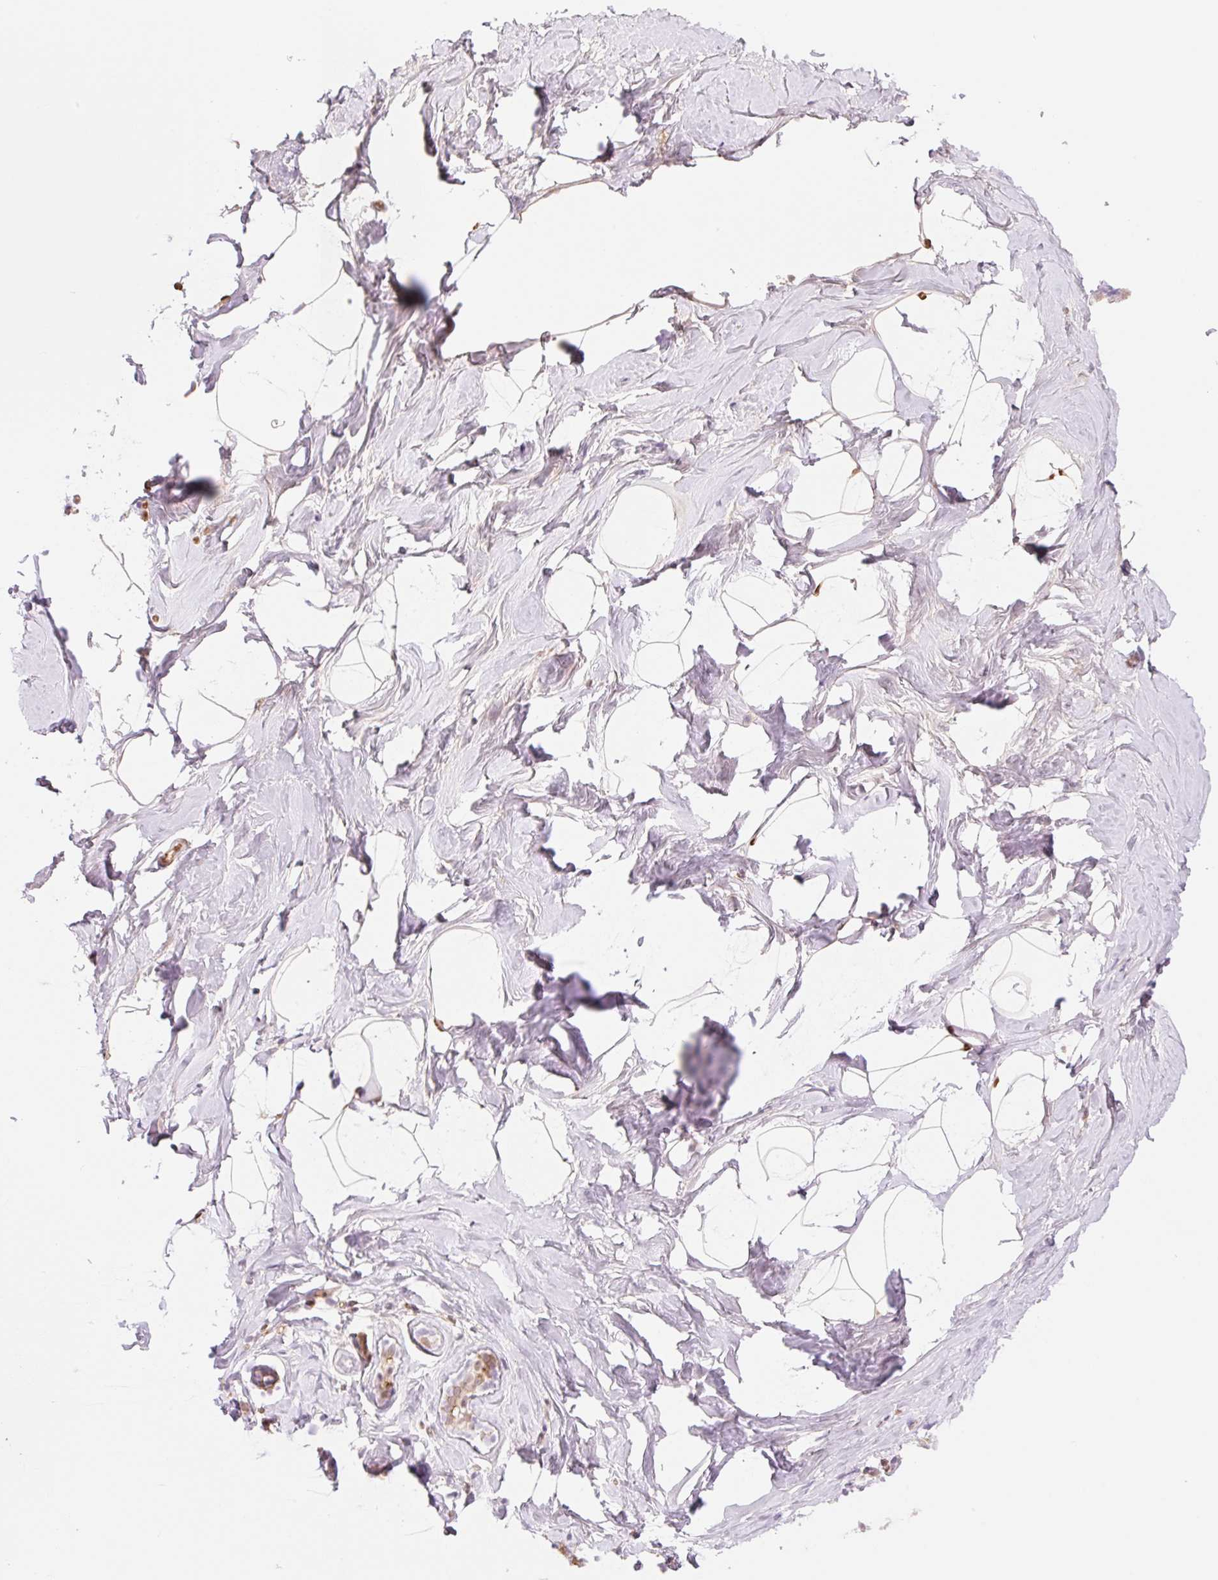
{"staining": {"intensity": "negative", "quantity": "none", "location": "none"}, "tissue": "breast", "cell_type": "Adipocytes", "image_type": "normal", "snomed": [{"axis": "morphology", "description": "Normal tissue, NOS"}, {"axis": "topography", "description": "Breast"}], "caption": "This is a histopathology image of immunohistochemistry staining of unremarkable breast, which shows no staining in adipocytes.", "gene": "HEBP1", "patient": {"sex": "female", "age": 32}}